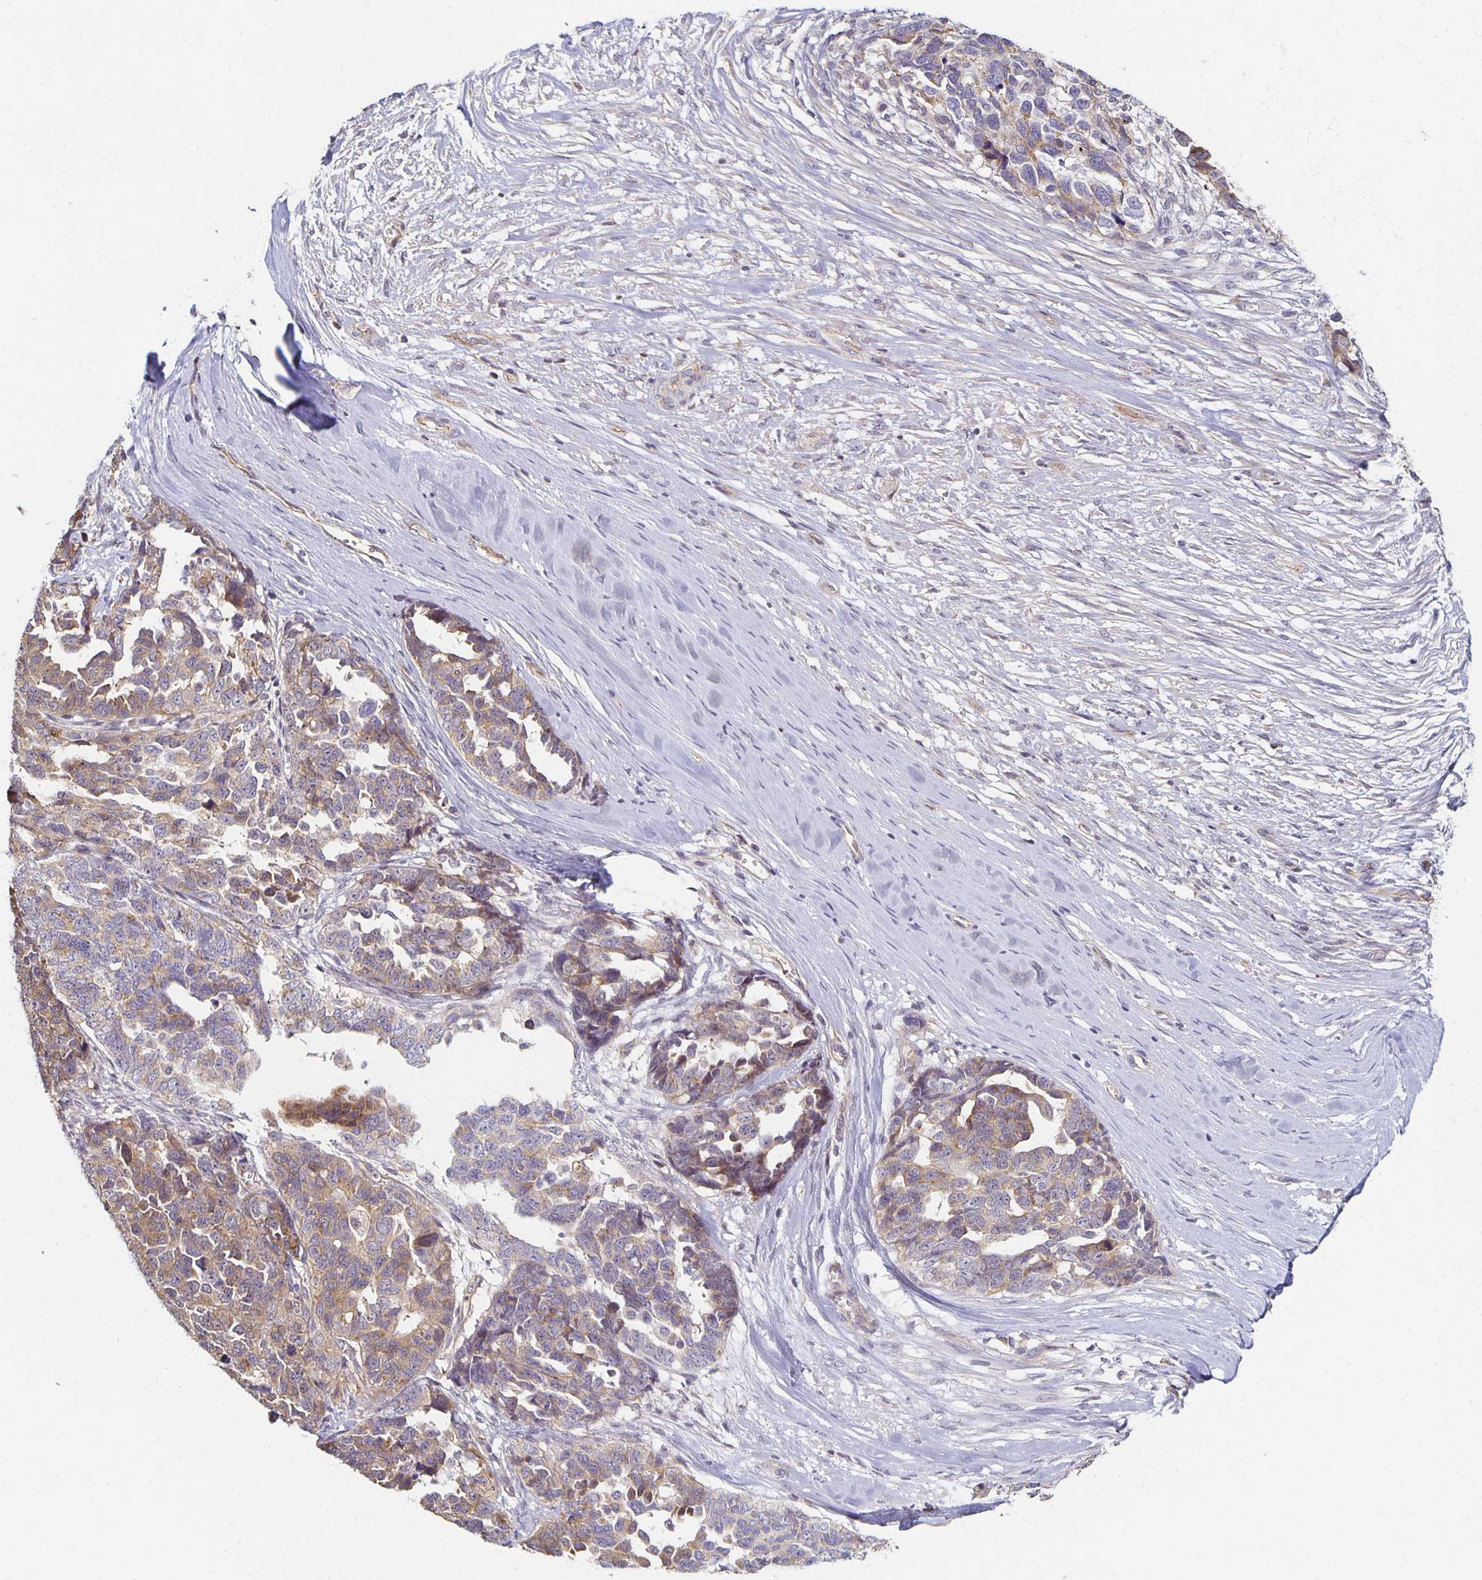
{"staining": {"intensity": "weak", "quantity": ">75%", "location": "cytoplasmic/membranous"}, "tissue": "ovarian cancer", "cell_type": "Tumor cells", "image_type": "cancer", "snomed": [{"axis": "morphology", "description": "Cystadenocarcinoma, serous, NOS"}, {"axis": "topography", "description": "Ovary"}], "caption": "This is a histology image of immunohistochemistry (IHC) staining of ovarian cancer (serous cystadenocarcinoma), which shows weak staining in the cytoplasmic/membranous of tumor cells.", "gene": "SORL1", "patient": {"sex": "female", "age": 69}}